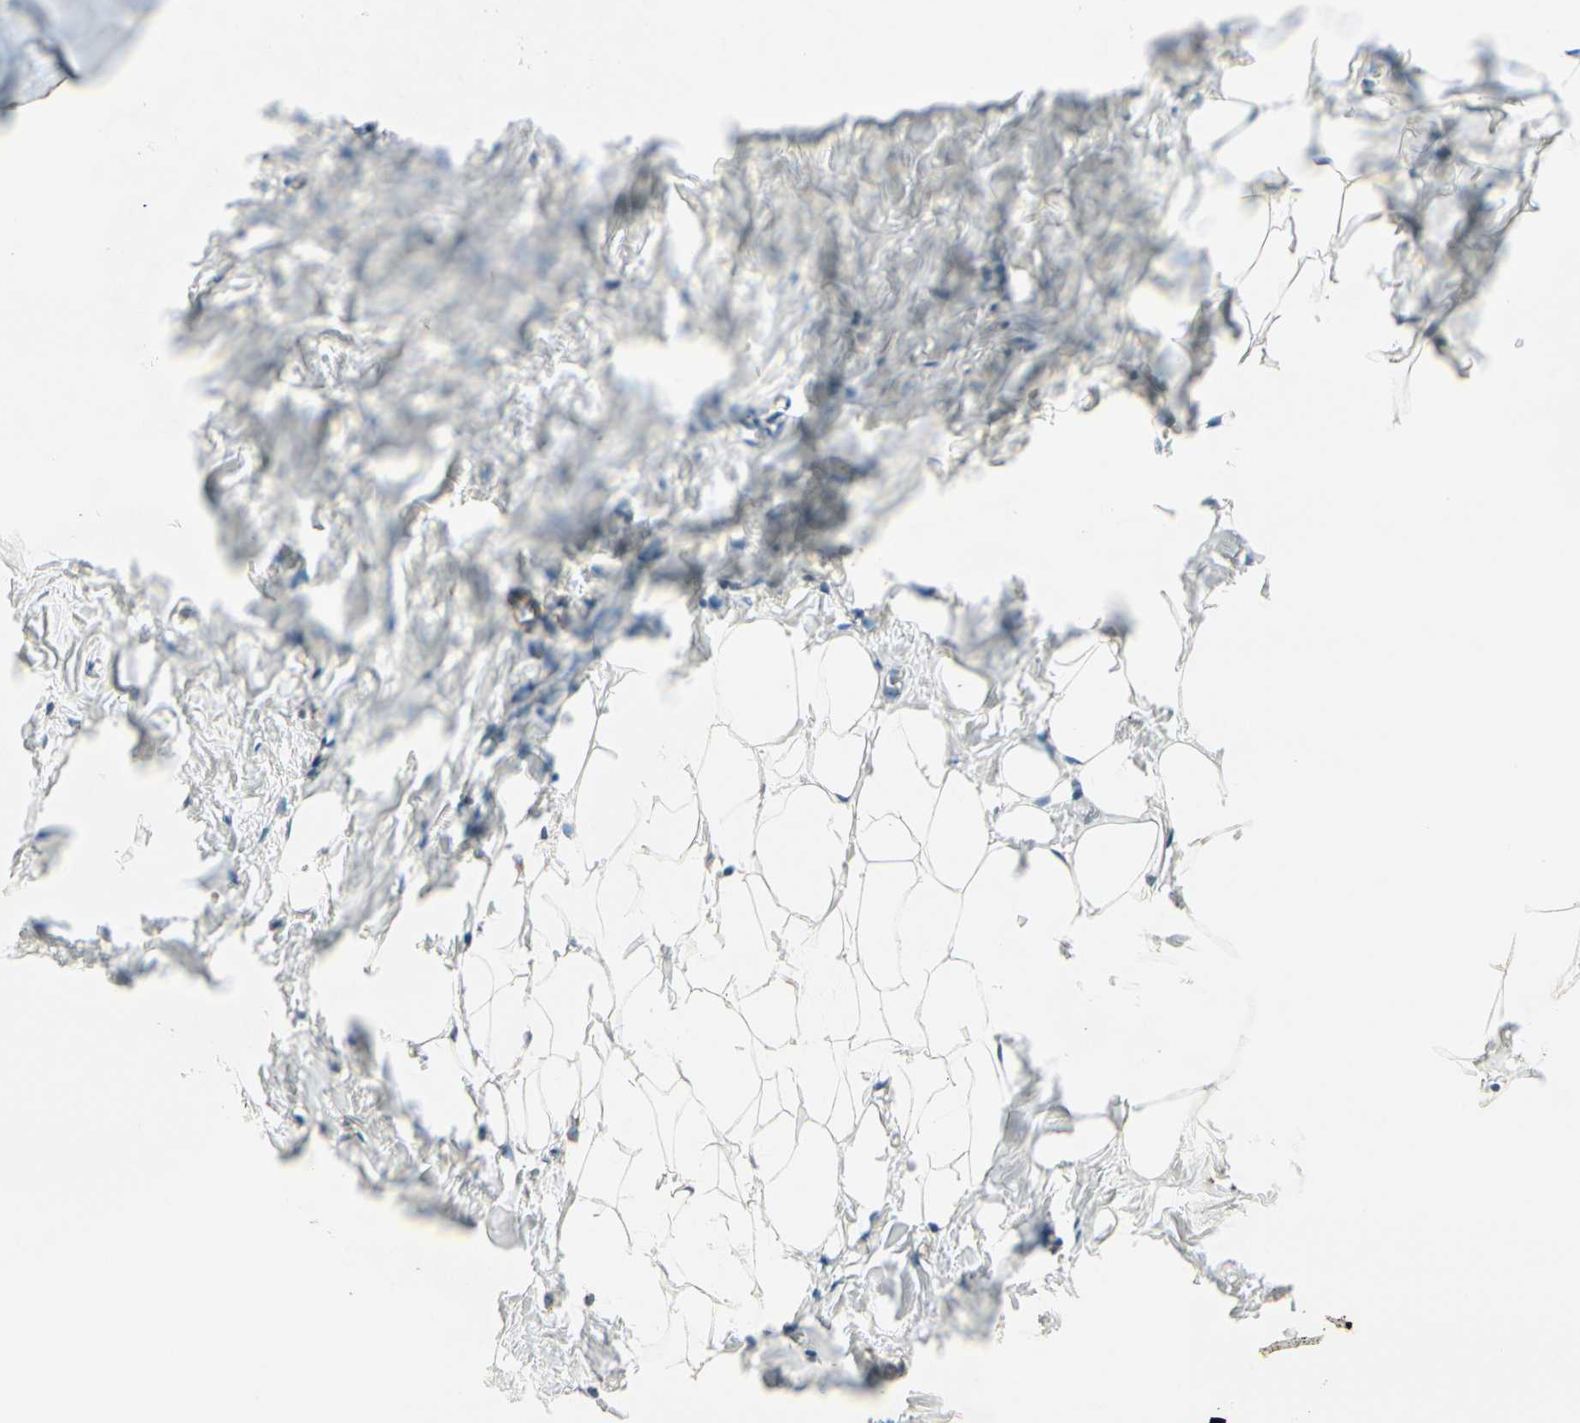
{"staining": {"intensity": "negative", "quantity": "none", "location": "none"}, "tissue": "breast", "cell_type": "Adipocytes", "image_type": "normal", "snomed": [{"axis": "morphology", "description": "Normal tissue, NOS"}, {"axis": "topography", "description": "Breast"}], "caption": "Breast stained for a protein using IHC exhibits no expression adipocytes.", "gene": "AKAP9", "patient": {"sex": "female", "age": 27}}